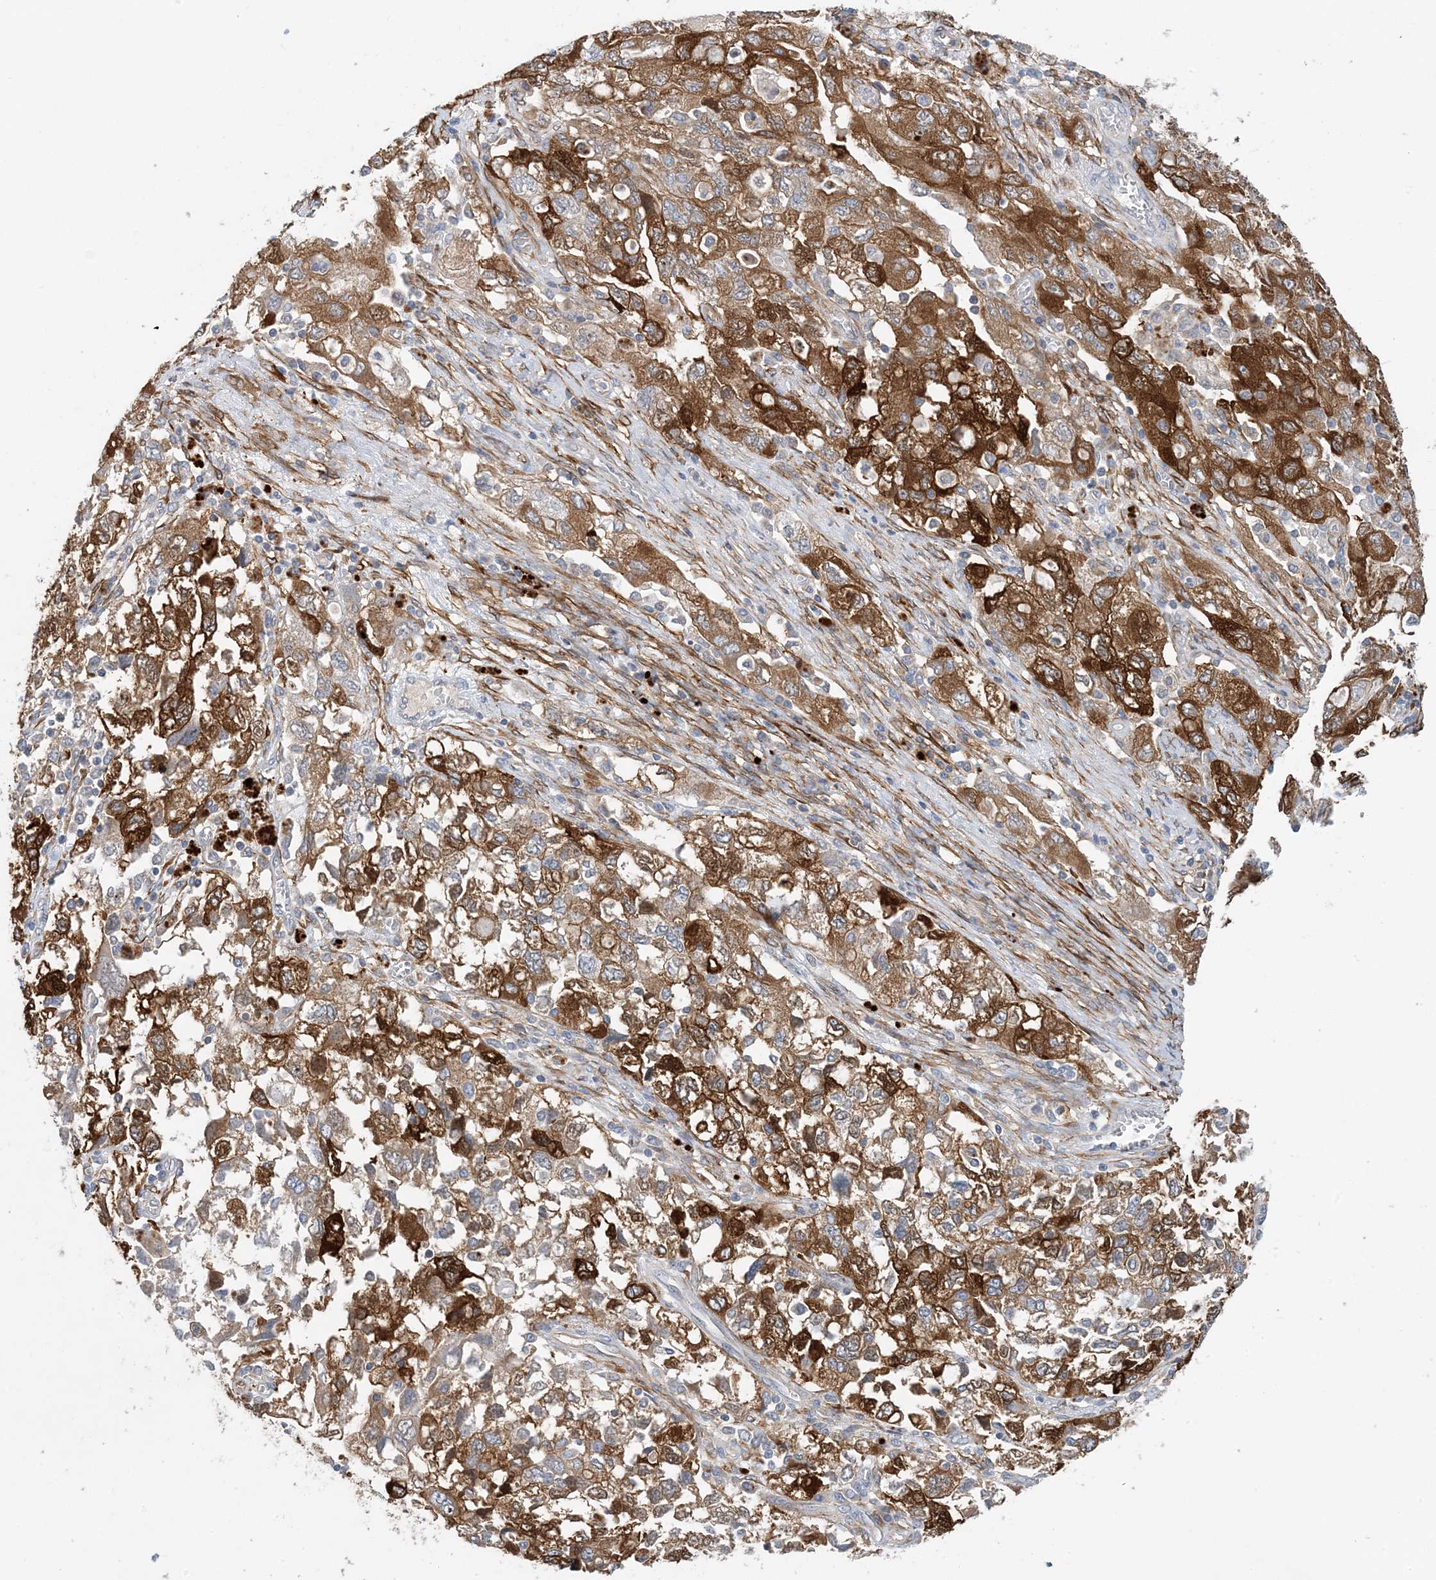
{"staining": {"intensity": "moderate", "quantity": ">75%", "location": "cytoplasmic/membranous"}, "tissue": "ovarian cancer", "cell_type": "Tumor cells", "image_type": "cancer", "snomed": [{"axis": "morphology", "description": "Carcinoma, NOS"}, {"axis": "morphology", "description": "Cystadenocarcinoma, serous, NOS"}, {"axis": "topography", "description": "Ovary"}], "caption": "Ovarian cancer (serous cystadenocarcinoma) stained for a protein displays moderate cytoplasmic/membranous positivity in tumor cells. (IHC, brightfield microscopy, high magnification).", "gene": "EIF2A", "patient": {"sex": "female", "age": 69}}